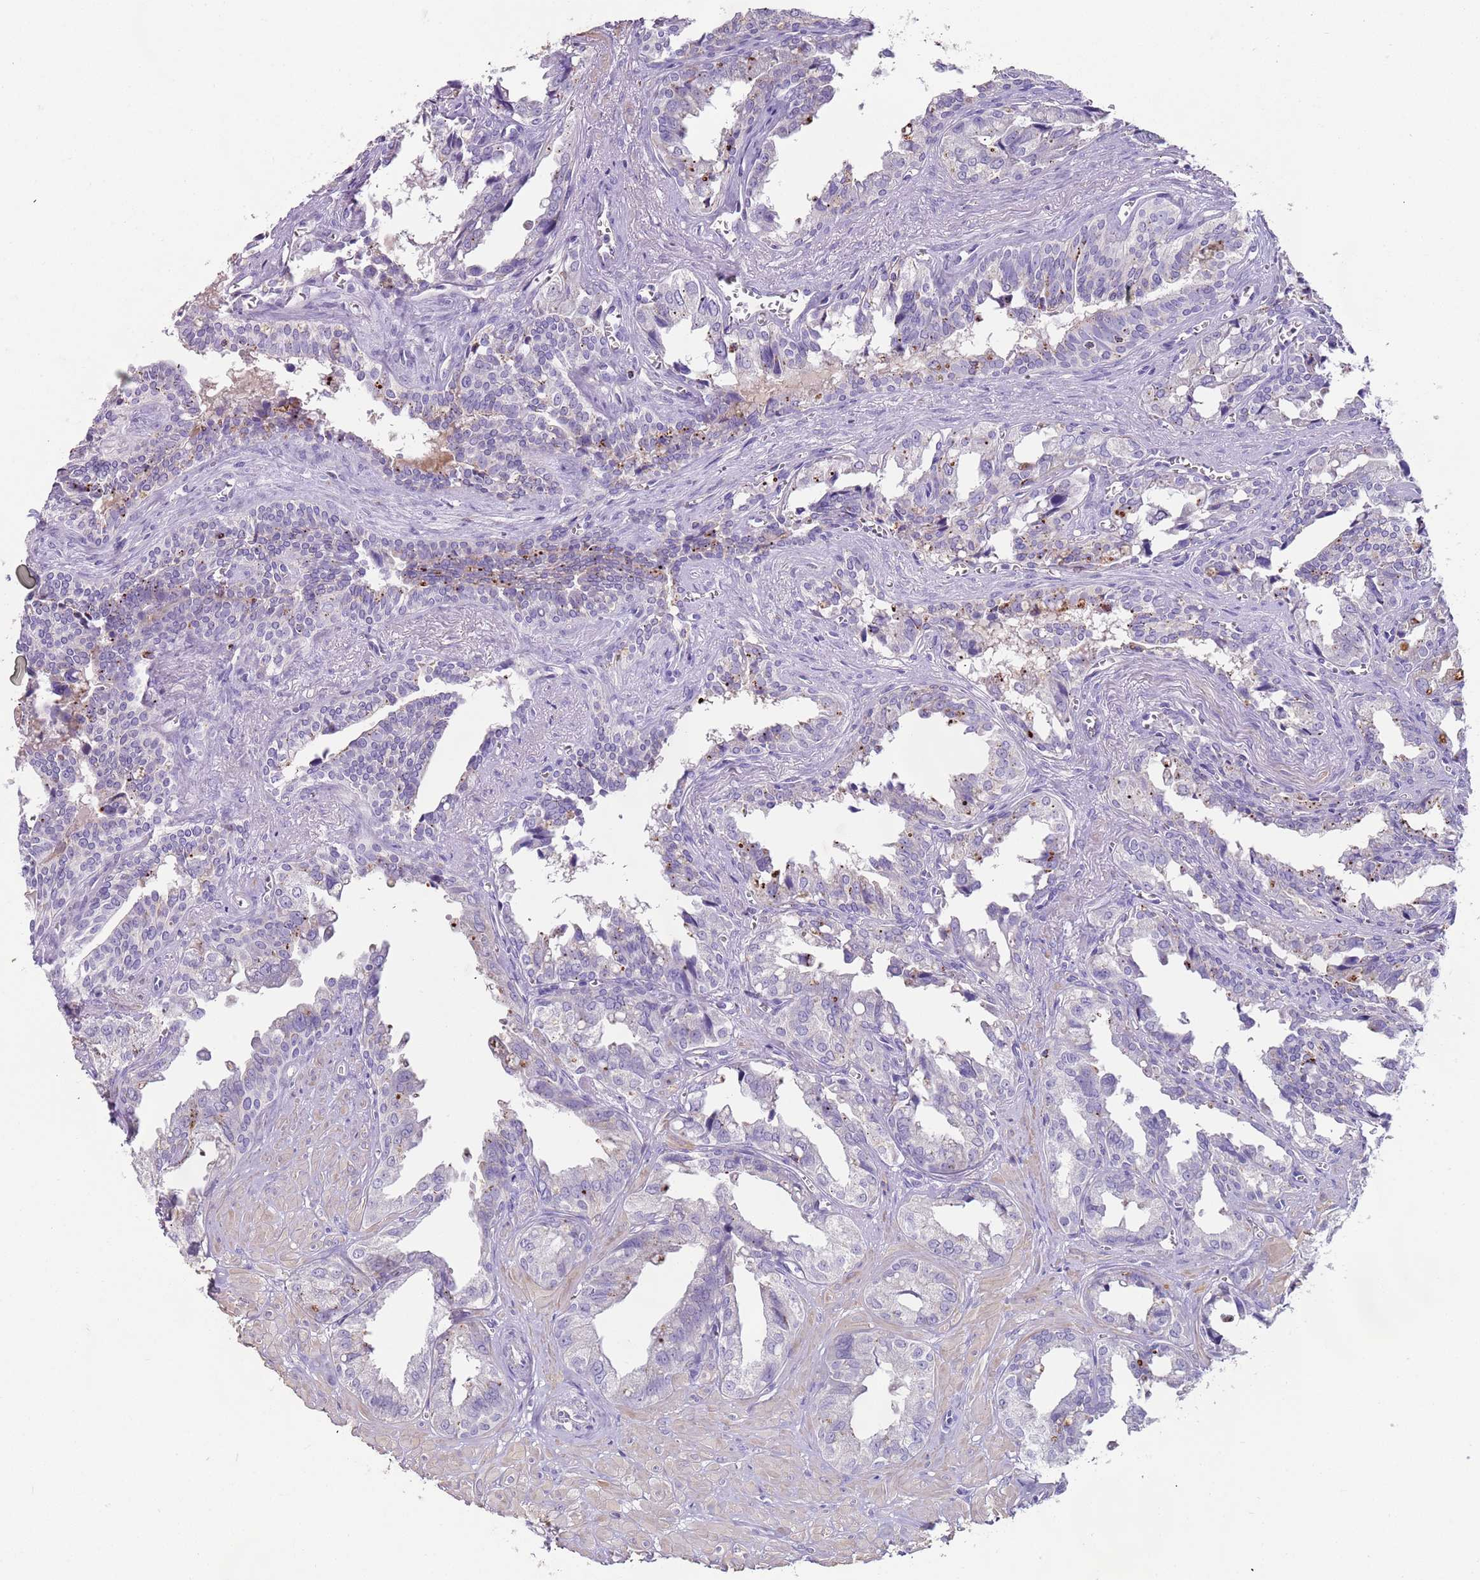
{"staining": {"intensity": "moderate", "quantity": "<25%", "location": "cytoplasmic/membranous"}, "tissue": "seminal vesicle", "cell_type": "Glandular cells", "image_type": "normal", "snomed": [{"axis": "morphology", "description": "Normal tissue, NOS"}, {"axis": "topography", "description": "Seminal veicle"}], "caption": "A low amount of moderate cytoplasmic/membranous staining is appreciated in approximately <25% of glandular cells in unremarkable seminal vesicle. The protein is stained brown, and the nuclei are stained in blue (DAB (3,3'-diaminobenzidine) IHC with brightfield microscopy, high magnification).", "gene": "LRRN3", "patient": {"sex": "male", "age": 67}}